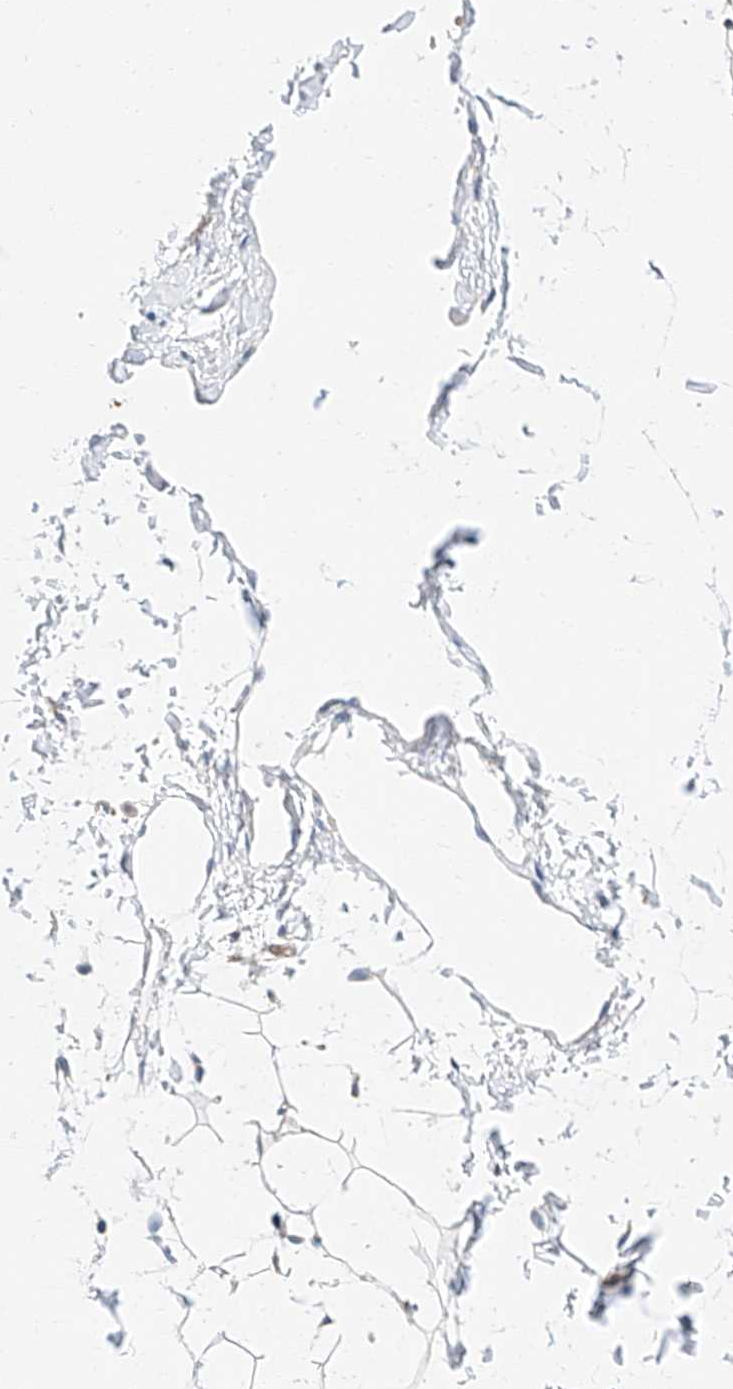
{"staining": {"intensity": "negative", "quantity": "none", "location": "none"}, "tissue": "adipose tissue", "cell_type": "Adipocytes", "image_type": "normal", "snomed": [{"axis": "morphology", "description": "Normal tissue, NOS"}, {"axis": "topography", "description": "Breast"}], "caption": "This is a micrograph of IHC staining of benign adipose tissue, which shows no staining in adipocytes. (DAB (3,3'-diaminobenzidine) IHC visualized using brightfield microscopy, high magnification).", "gene": "GLMN", "patient": {"sex": "female", "age": 23}}